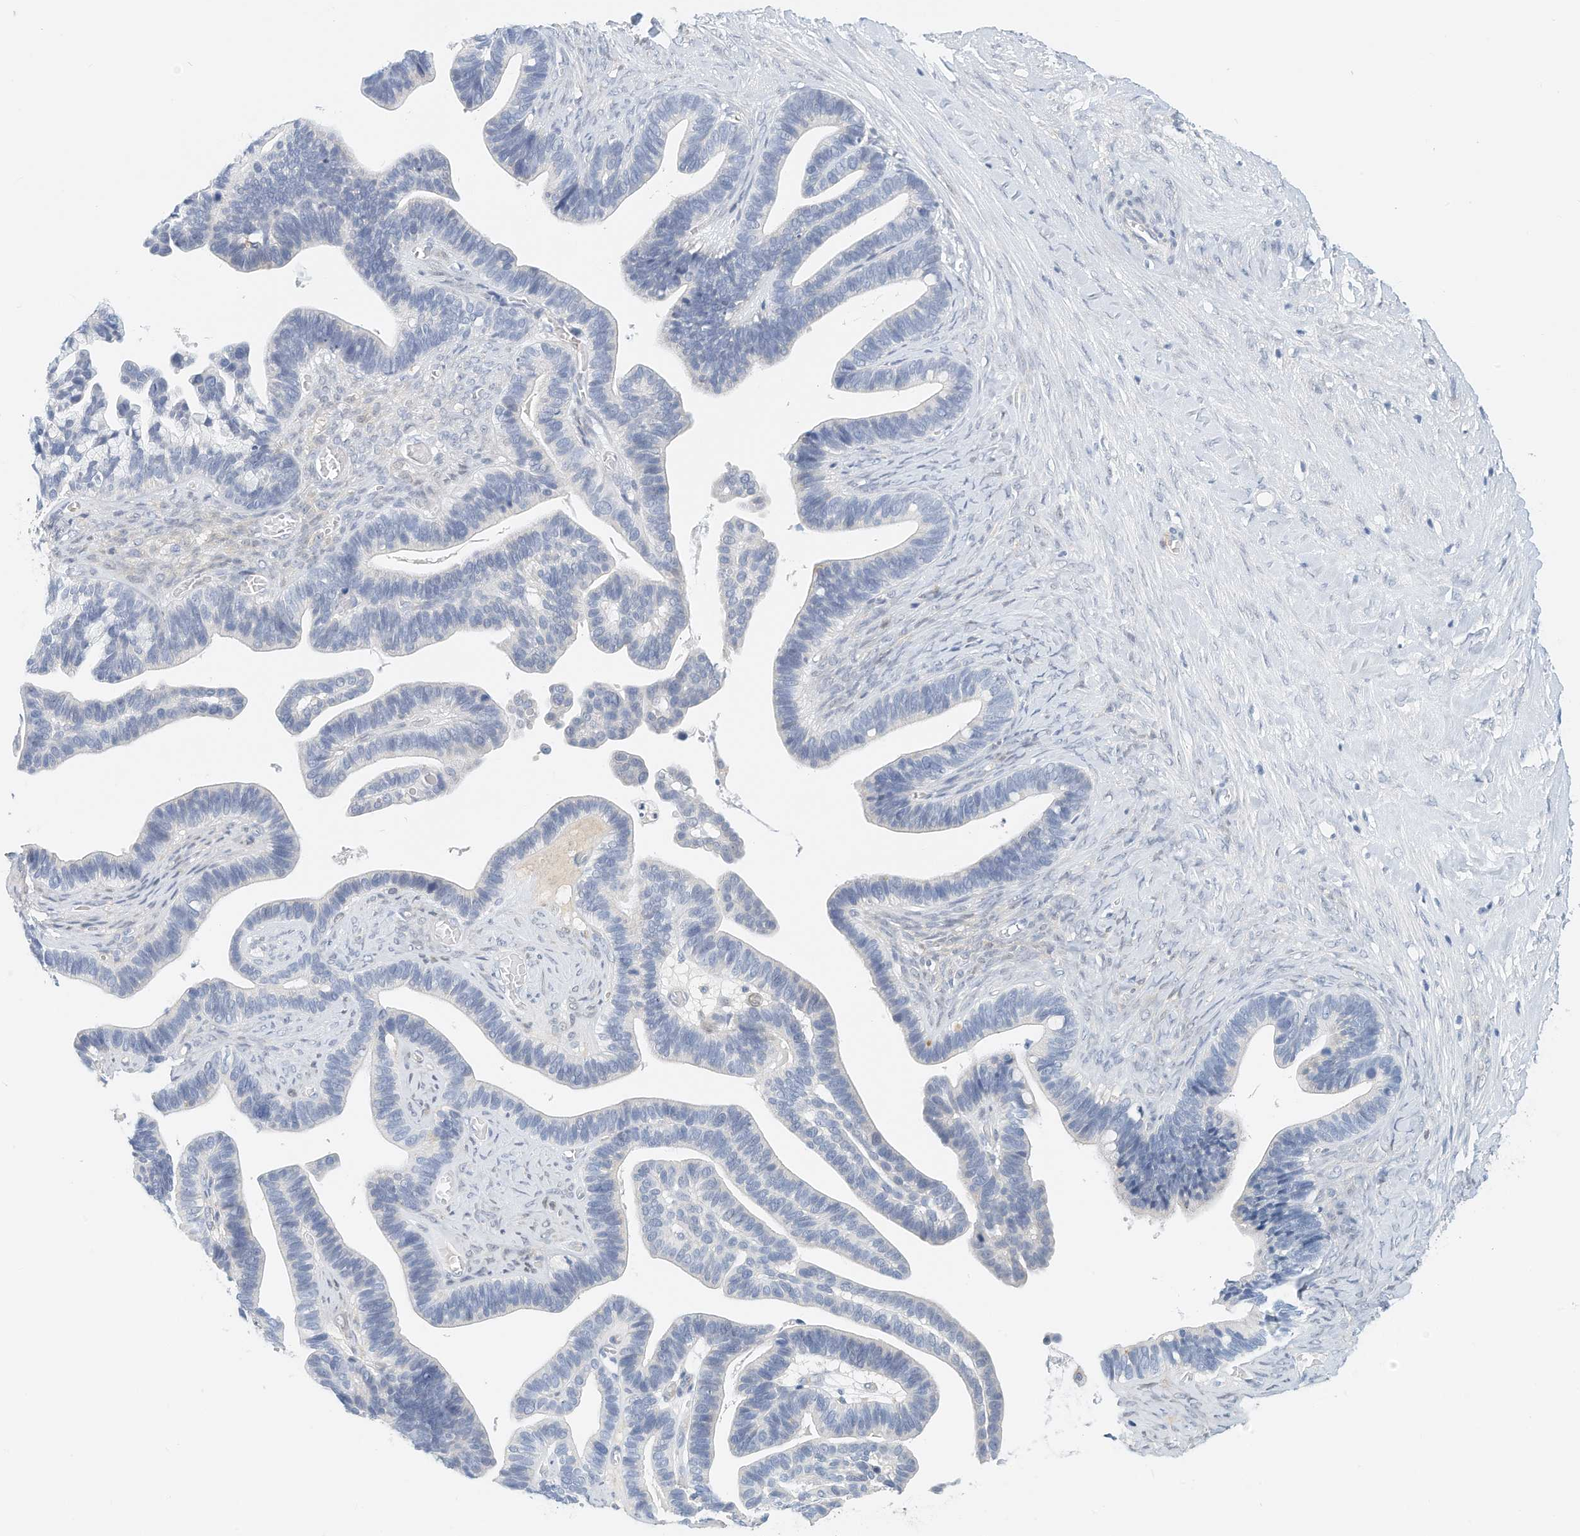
{"staining": {"intensity": "negative", "quantity": "none", "location": "none"}, "tissue": "ovarian cancer", "cell_type": "Tumor cells", "image_type": "cancer", "snomed": [{"axis": "morphology", "description": "Cystadenocarcinoma, serous, NOS"}, {"axis": "topography", "description": "Ovary"}], "caption": "Human ovarian cancer (serous cystadenocarcinoma) stained for a protein using immunohistochemistry (IHC) exhibits no staining in tumor cells.", "gene": "ARHGAP28", "patient": {"sex": "female", "age": 56}}